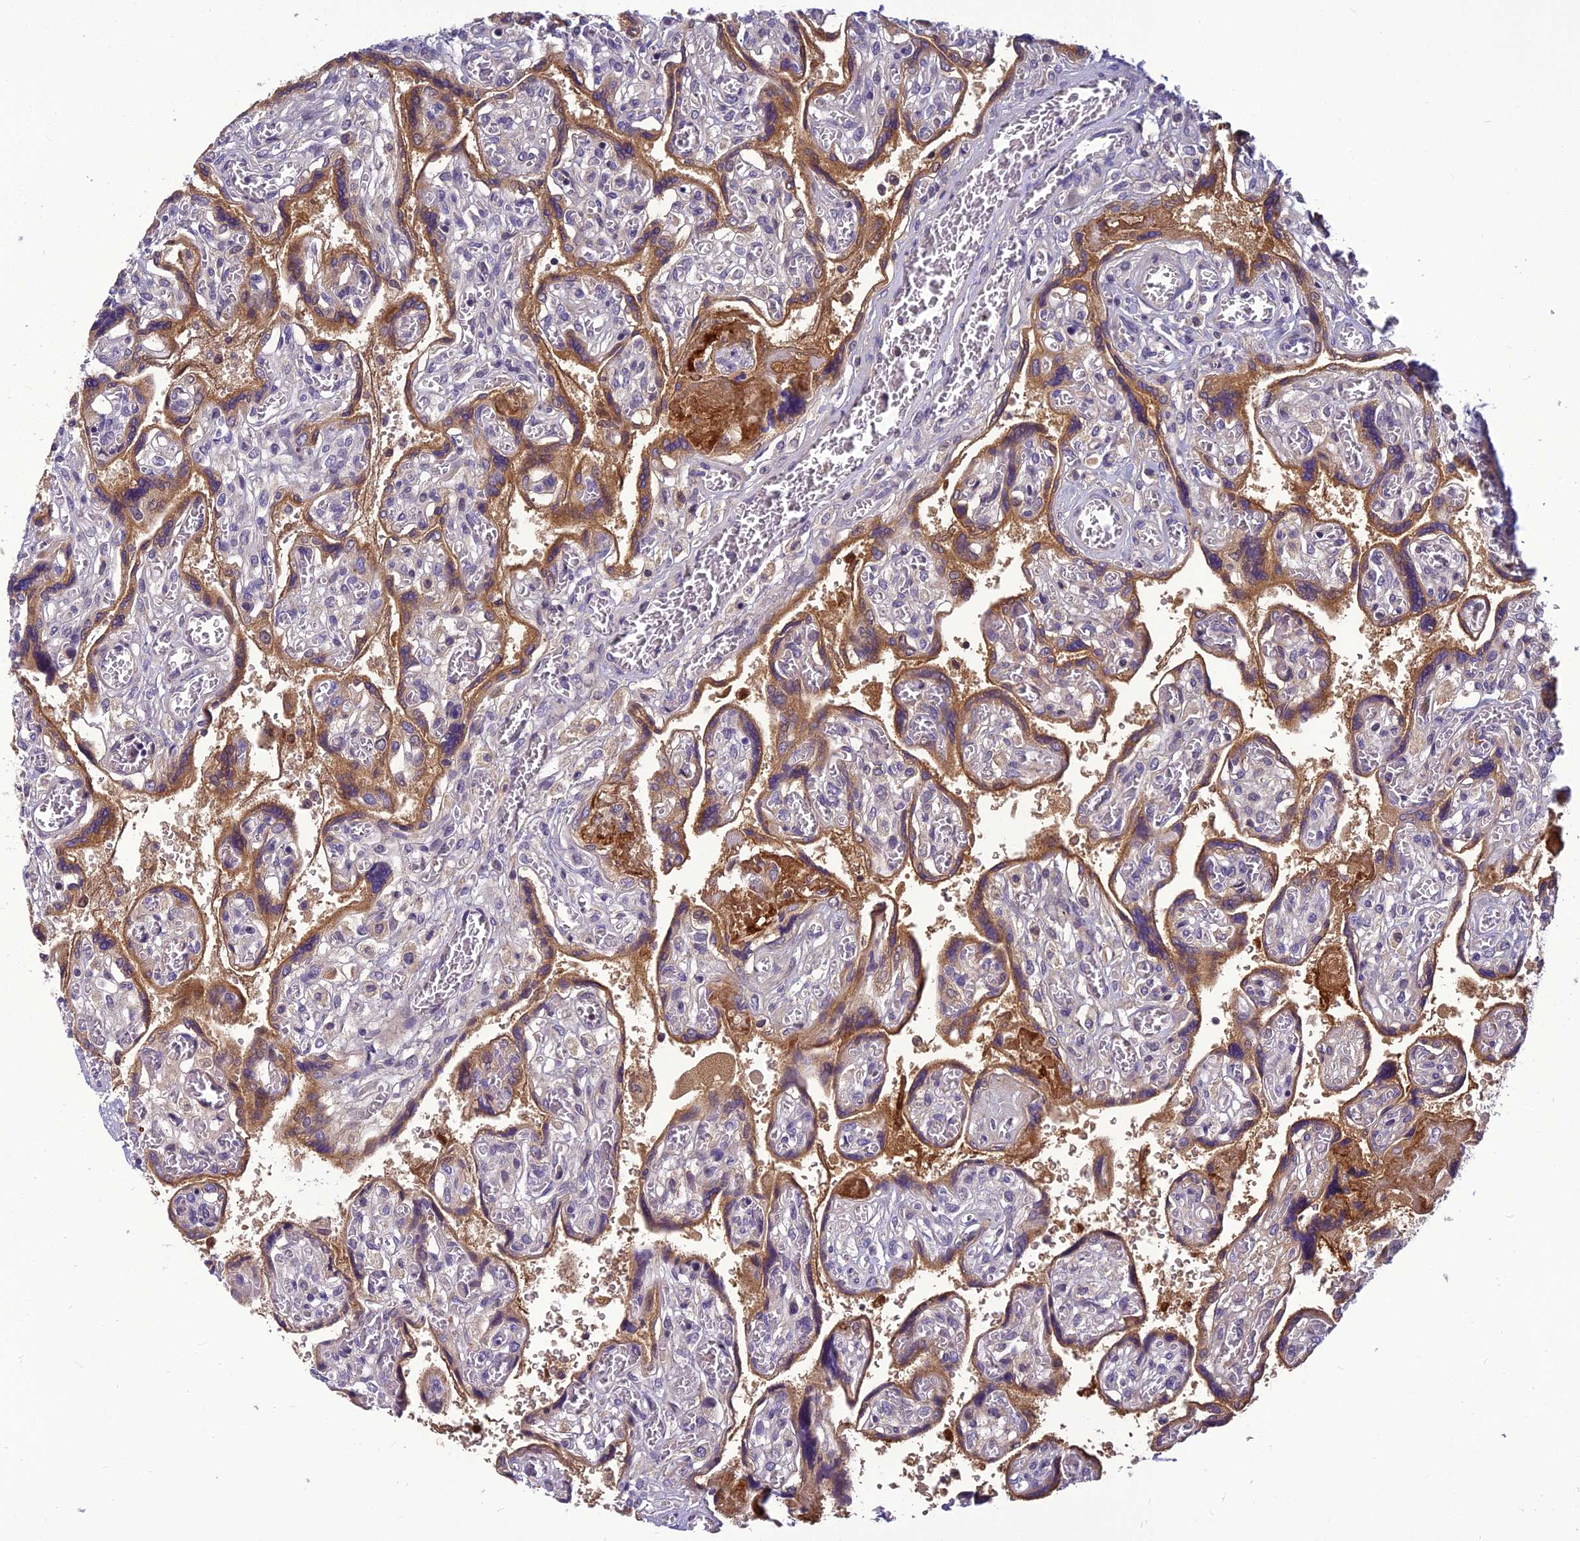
{"staining": {"intensity": "moderate", "quantity": ">75%", "location": "cytoplasmic/membranous"}, "tissue": "placenta", "cell_type": "Trophoblastic cells", "image_type": "normal", "snomed": [{"axis": "morphology", "description": "Normal tissue, NOS"}, {"axis": "topography", "description": "Placenta"}], "caption": "High-magnification brightfield microscopy of benign placenta stained with DAB (brown) and counterstained with hematoxylin (blue). trophoblastic cells exhibit moderate cytoplasmic/membranous positivity is seen in approximately>75% of cells.", "gene": "CLEC11A", "patient": {"sex": "female", "age": 39}}